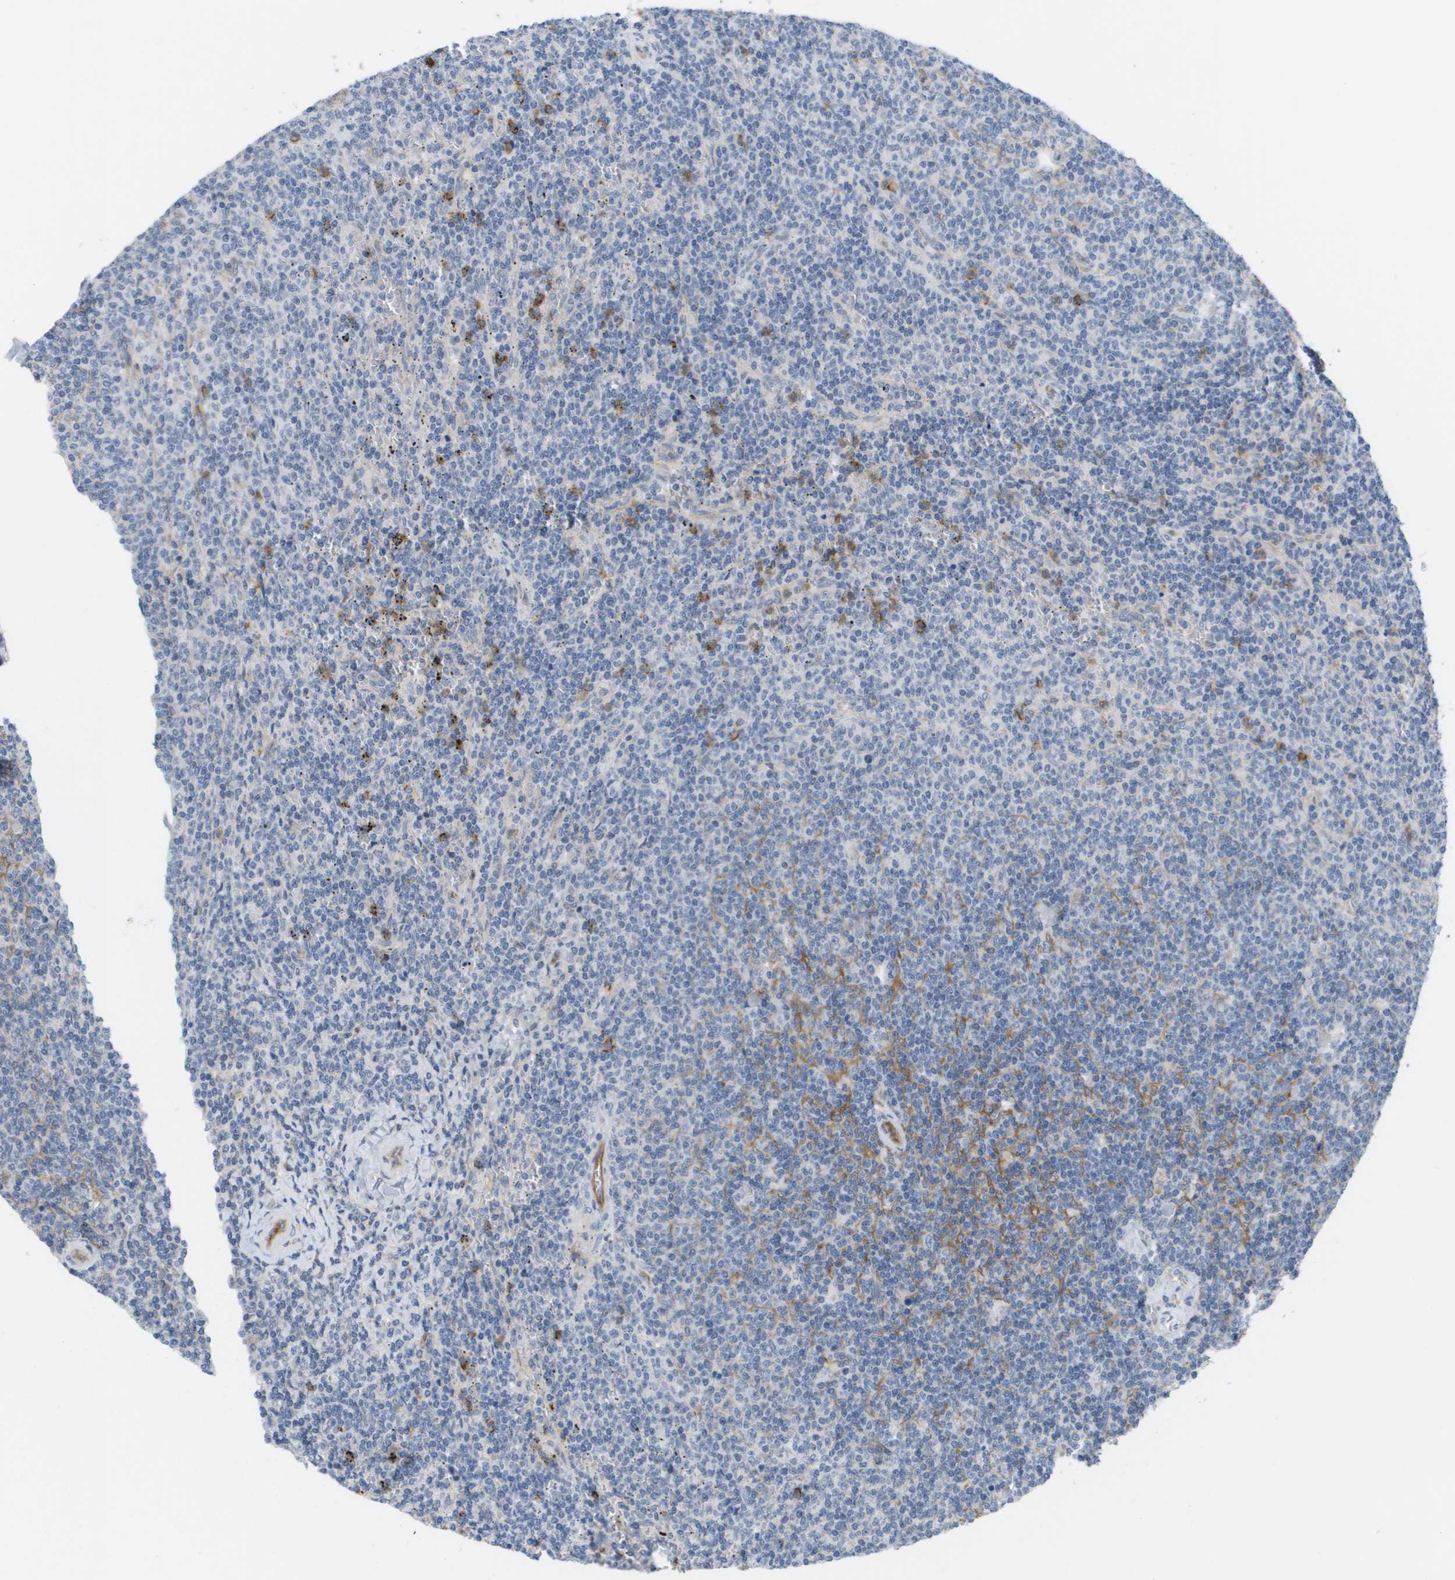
{"staining": {"intensity": "negative", "quantity": "none", "location": "none"}, "tissue": "lymphoma", "cell_type": "Tumor cells", "image_type": "cancer", "snomed": [{"axis": "morphology", "description": "Malignant lymphoma, non-Hodgkin's type, Low grade"}, {"axis": "topography", "description": "Spleen"}], "caption": "Immunohistochemistry (IHC) of human low-grade malignant lymphoma, non-Hodgkin's type exhibits no expression in tumor cells.", "gene": "MARCHF8", "patient": {"sex": "female", "age": 50}}